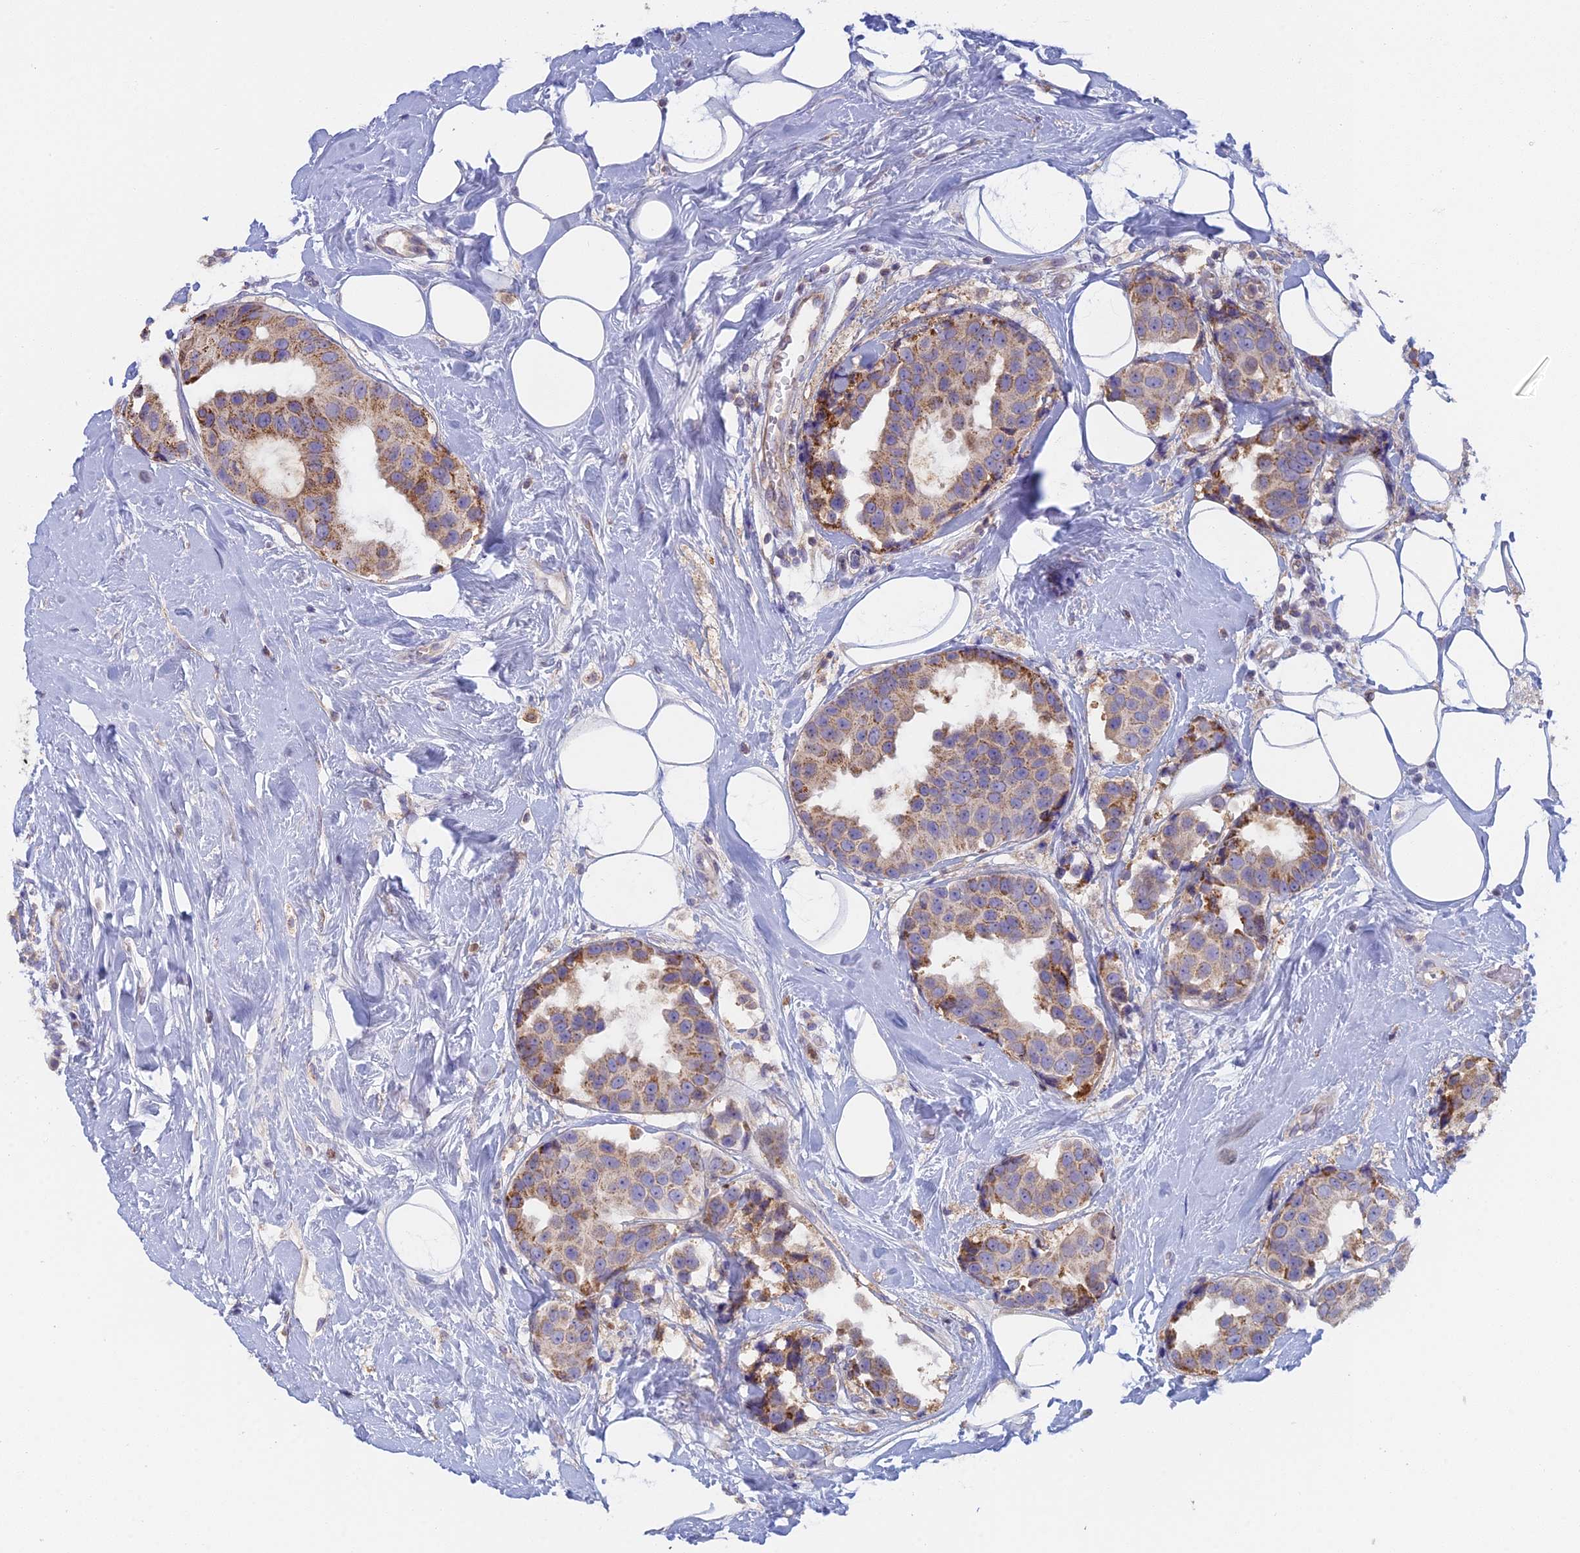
{"staining": {"intensity": "moderate", "quantity": ">75%", "location": "cytoplasmic/membranous"}, "tissue": "breast cancer", "cell_type": "Tumor cells", "image_type": "cancer", "snomed": [{"axis": "morphology", "description": "Normal tissue, NOS"}, {"axis": "morphology", "description": "Duct carcinoma"}, {"axis": "topography", "description": "Breast"}], "caption": "Human breast cancer (invasive ductal carcinoma) stained with a protein marker demonstrates moderate staining in tumor cells.", "gene": "IFTAP", "patient": {"sex": "female", "age": 39}}